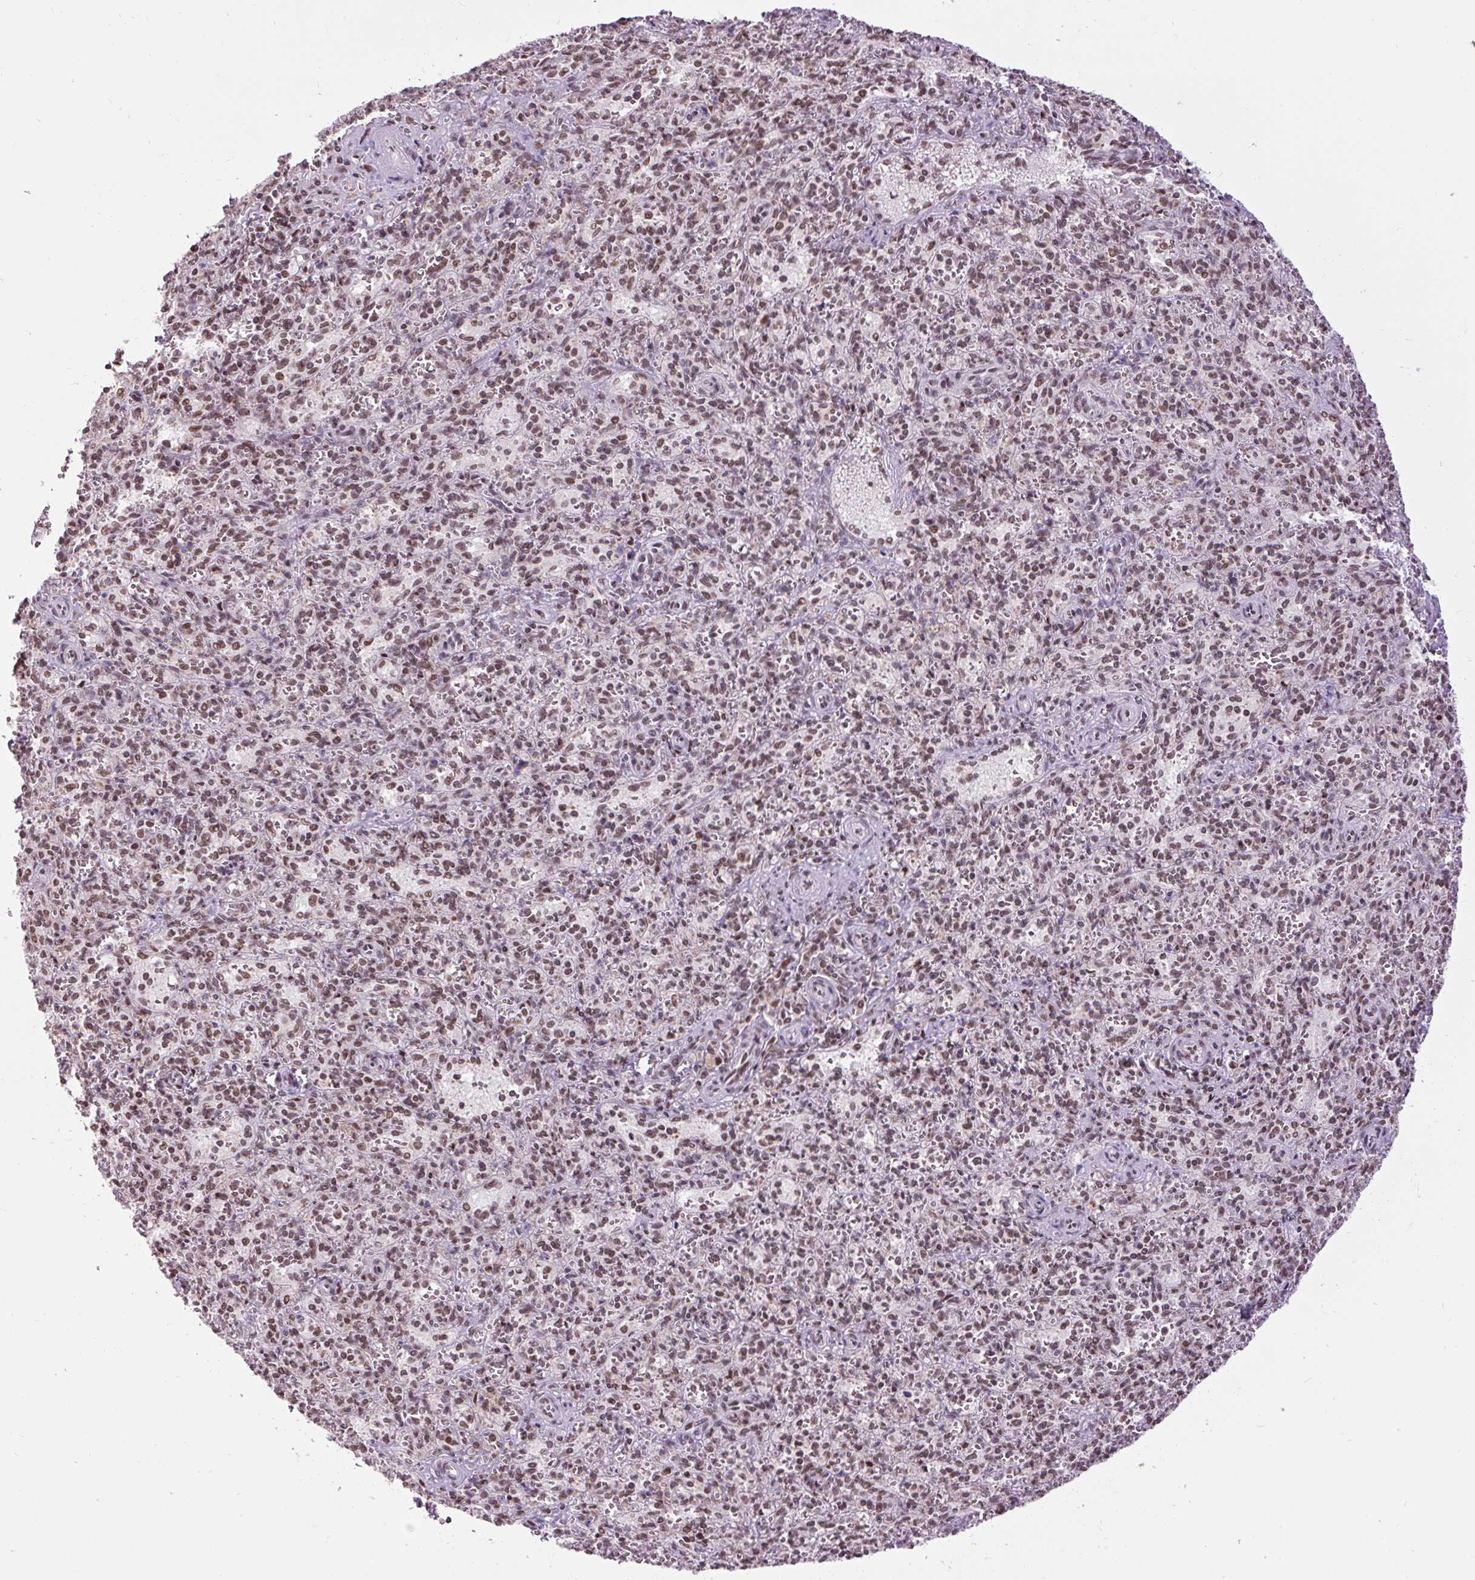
{"staining": {"intensity": "moderate", "quantity": "25%-75%", "location": "nuclear"}, "tissue": "spleen", "cell_type": "Cells in red pulp", "image_type": "normal", "snomed": [{"axis": "morphology", "description": "Normal tissue, NOS"}, {"axis": "topography", "description": "Spleen"}], "caption": "A brown stain labels moderate nuclear staining of a protein in cells in red pulp of unremarkable spleen.", "gene": "ZNF672", "patient": {"sex": "female", "age": 26}}